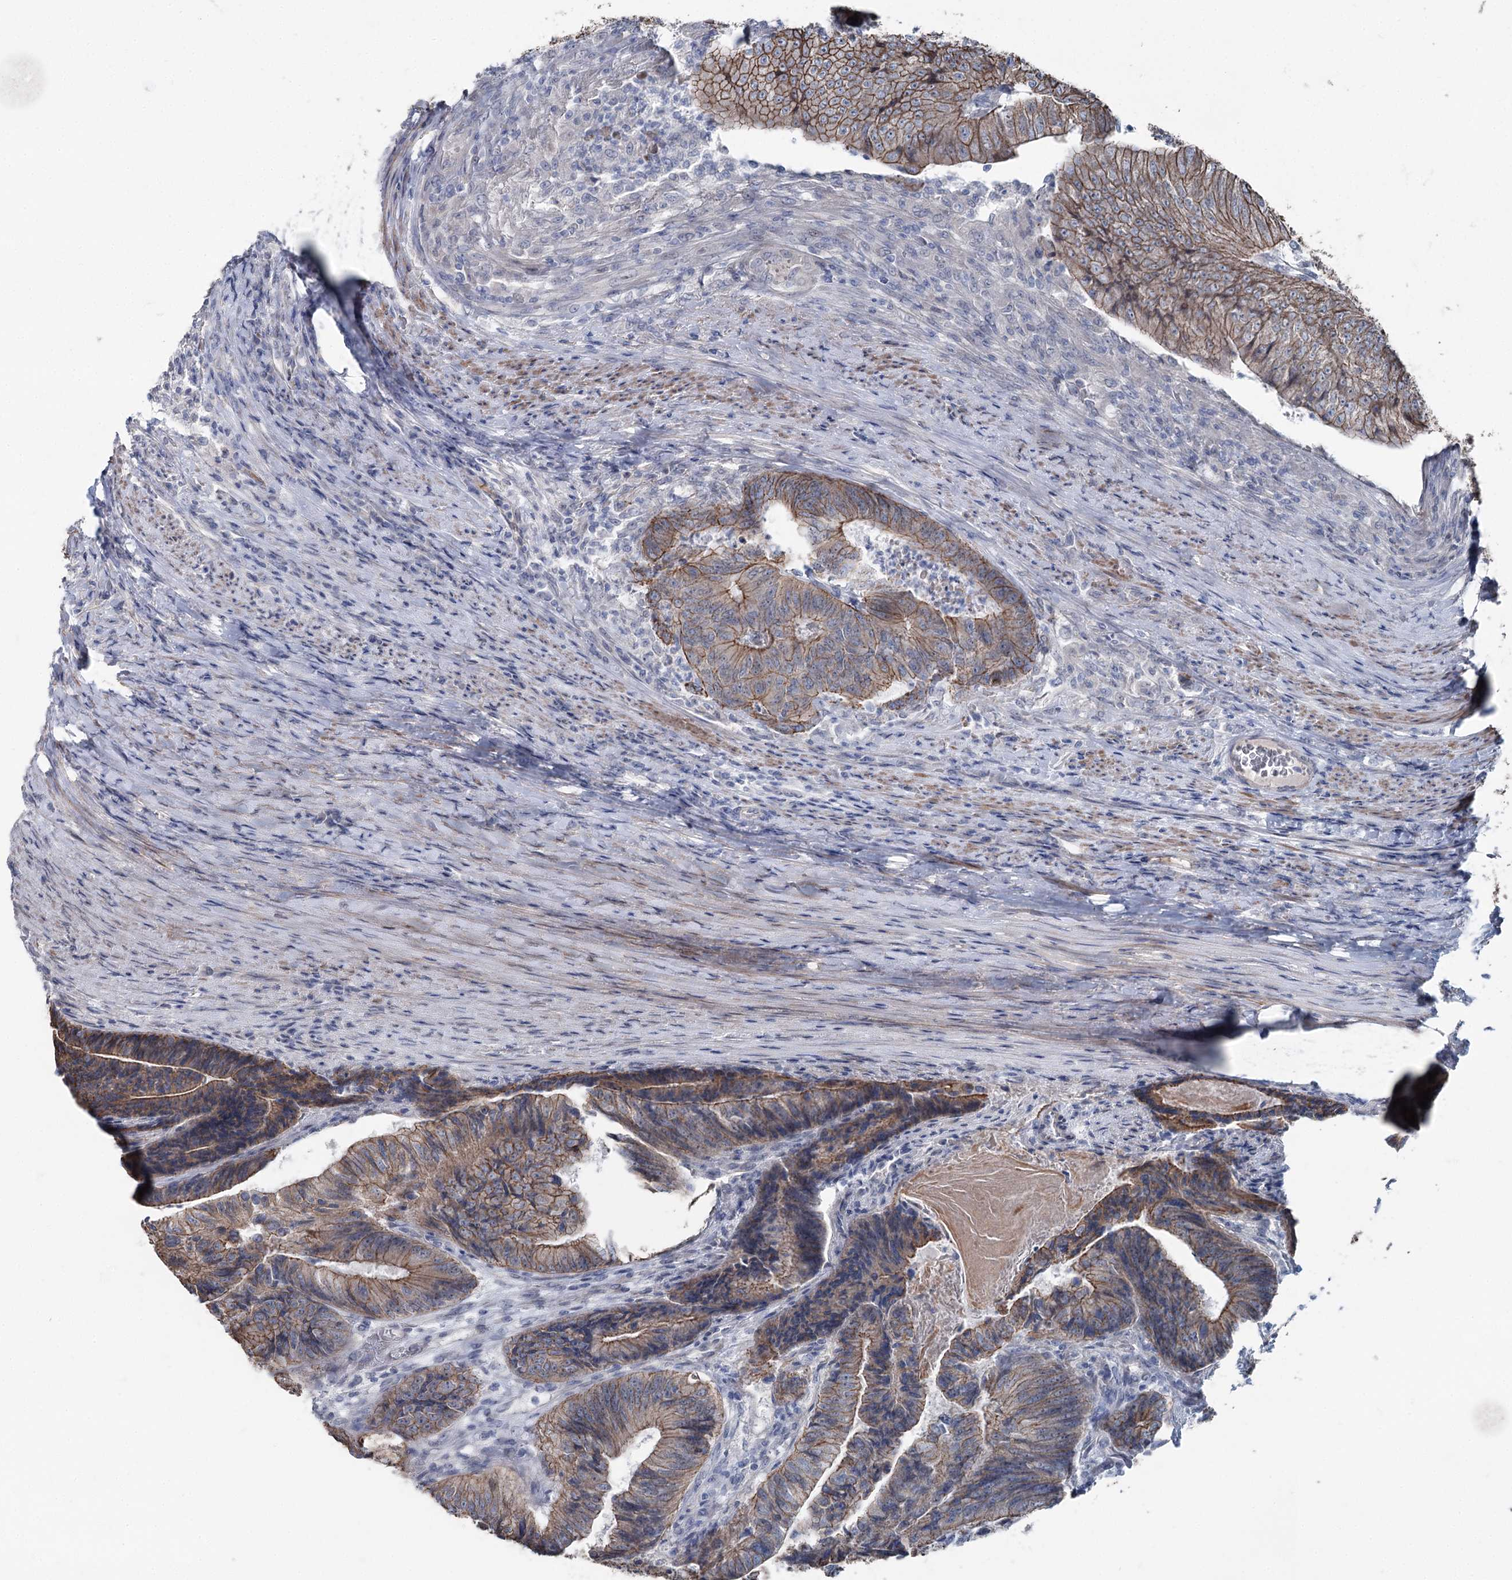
{"staining": {"intensity": "moderate", "quantity": "25%-75%", "location": "cytoplasmic/membranous"}, "tissue": "colorectal cancer", "cell_type": "Tumor cells", "image_type": "cancer", "snomed": [{"axis": "morphology", "description": "Adenocarcinoma, NOS"}, {"axis": "topography", "description": "Colon"}], "caption": "An immunohistochemistry photomicrograph of tumor tissue is shown. Protein staining in brown labels moderate cytoplasmic/membranous positivity in colorectal cancer within tumor cells.", "gene": "FAM120B", "patient": {"sex": "female", "age": 67}}